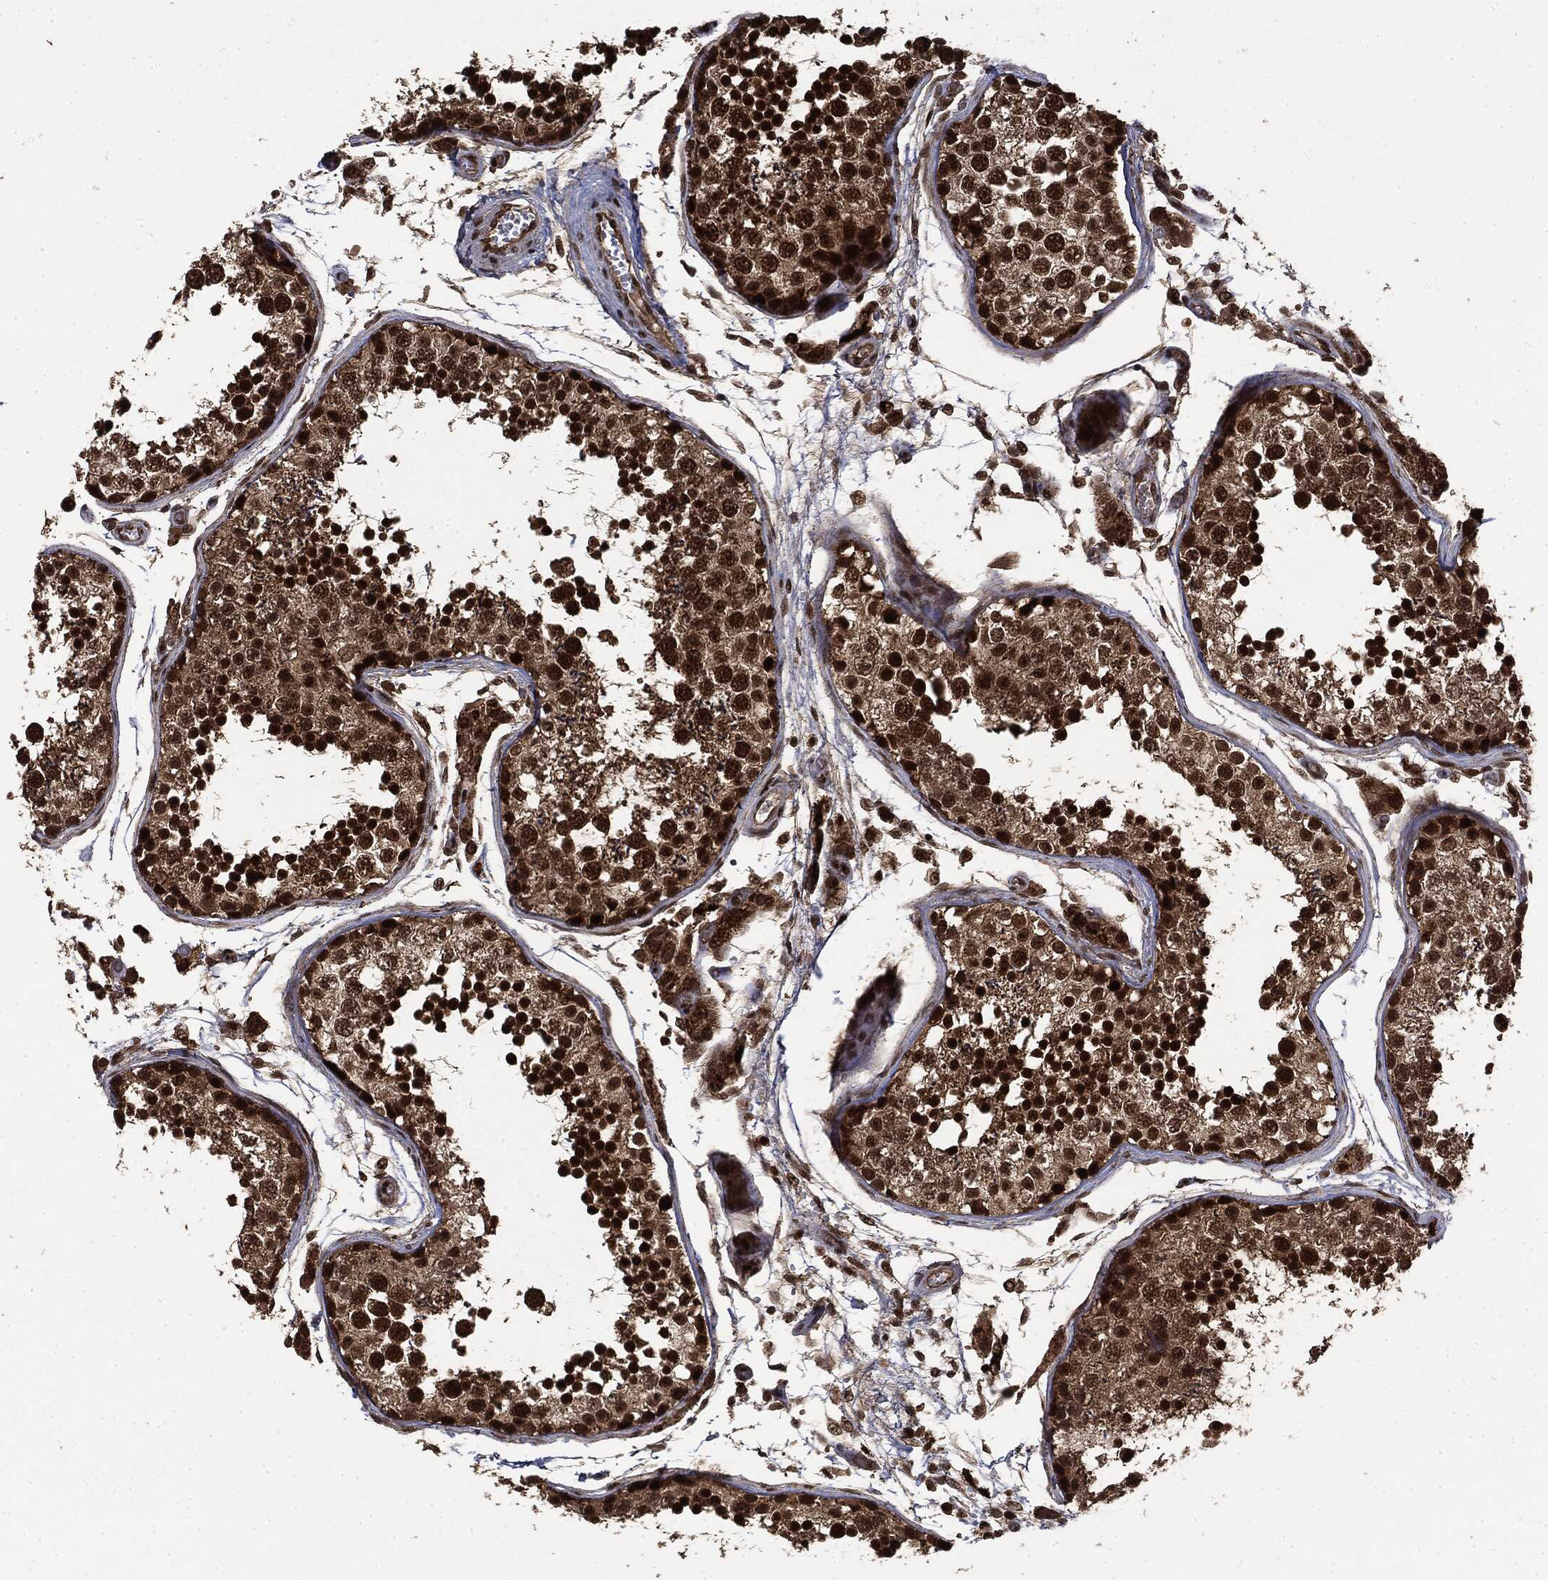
{"staining": {"intensity": "strong", "quantity": ">75%", "location": "cytoplasmic/membranous,nuclear"}, "tissue": "testis", "cell_type": "Cells in seminiferous ducts", "image_type": "normal", "snomed": [{"axis": "morphology", "description": "Normal tissue, NOS"}, {"axis": "topography", "description": "Testis"}], "caption": "An image of human testis stained for a protein displays strong cytoplasmic/membranous,nuclear brown staining in cells in seminiferous ducts.", "gene": "CTDP1", "patient": {"sex": "male", "age": 29}}